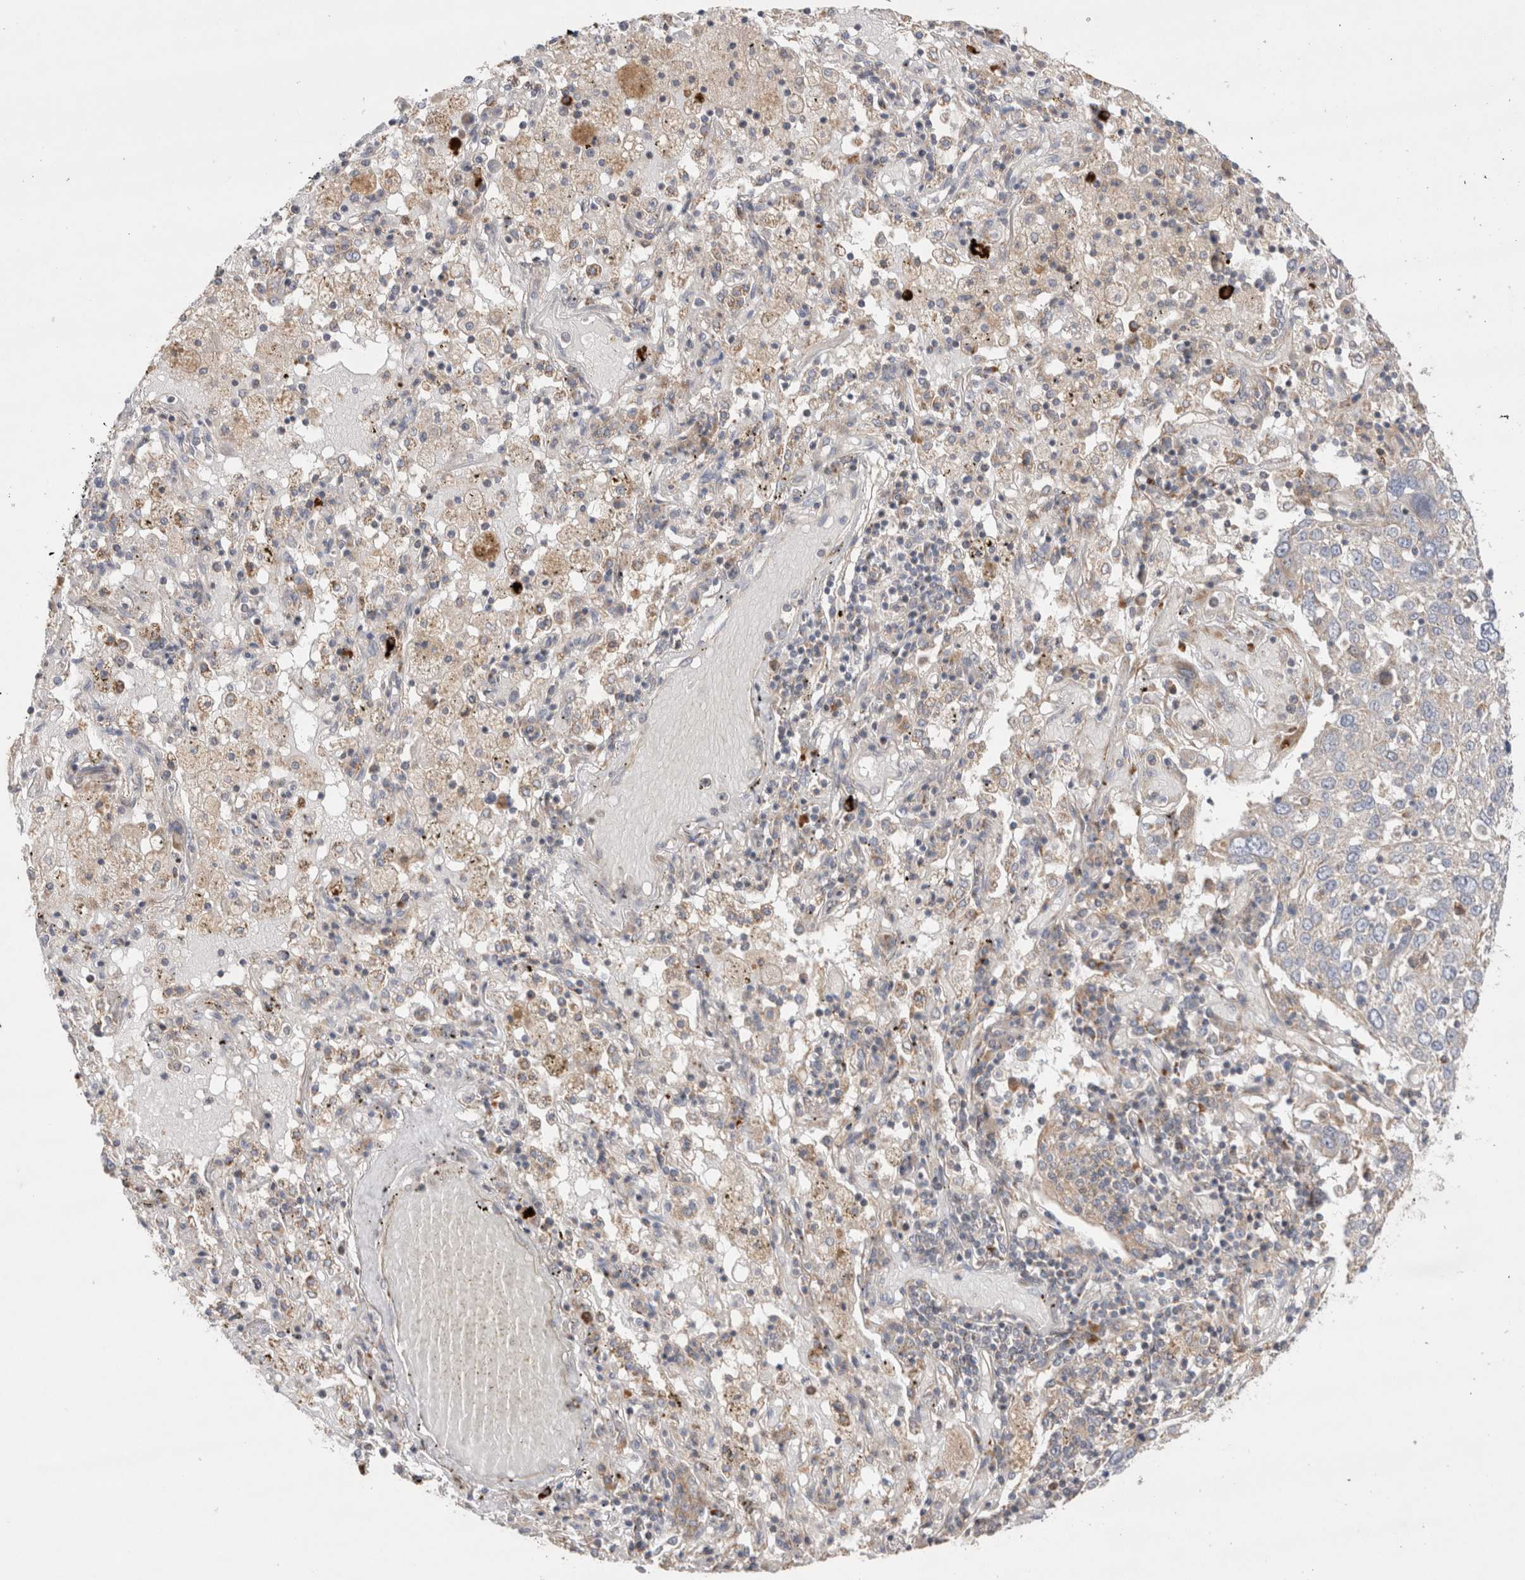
{"staining": {"intensity": "negative", "quantity": "none", "location": "none"}, "tissue": "lung cancer", "cell_type": "Tumor cells", "image_type": "cancer", "snomed": [{"axis": "morphology", "description": "Squamous cell carcinoma, NOS"}, {"axis": "topography", "description": "Lung"}], "caption": "Squamous cell carcinoma (lung) was stained to show a protein in brown. There is no significant positivity in tumor cells.", "gene": "TBC1D16", "patient": {"sex": "male", "age": 65}}